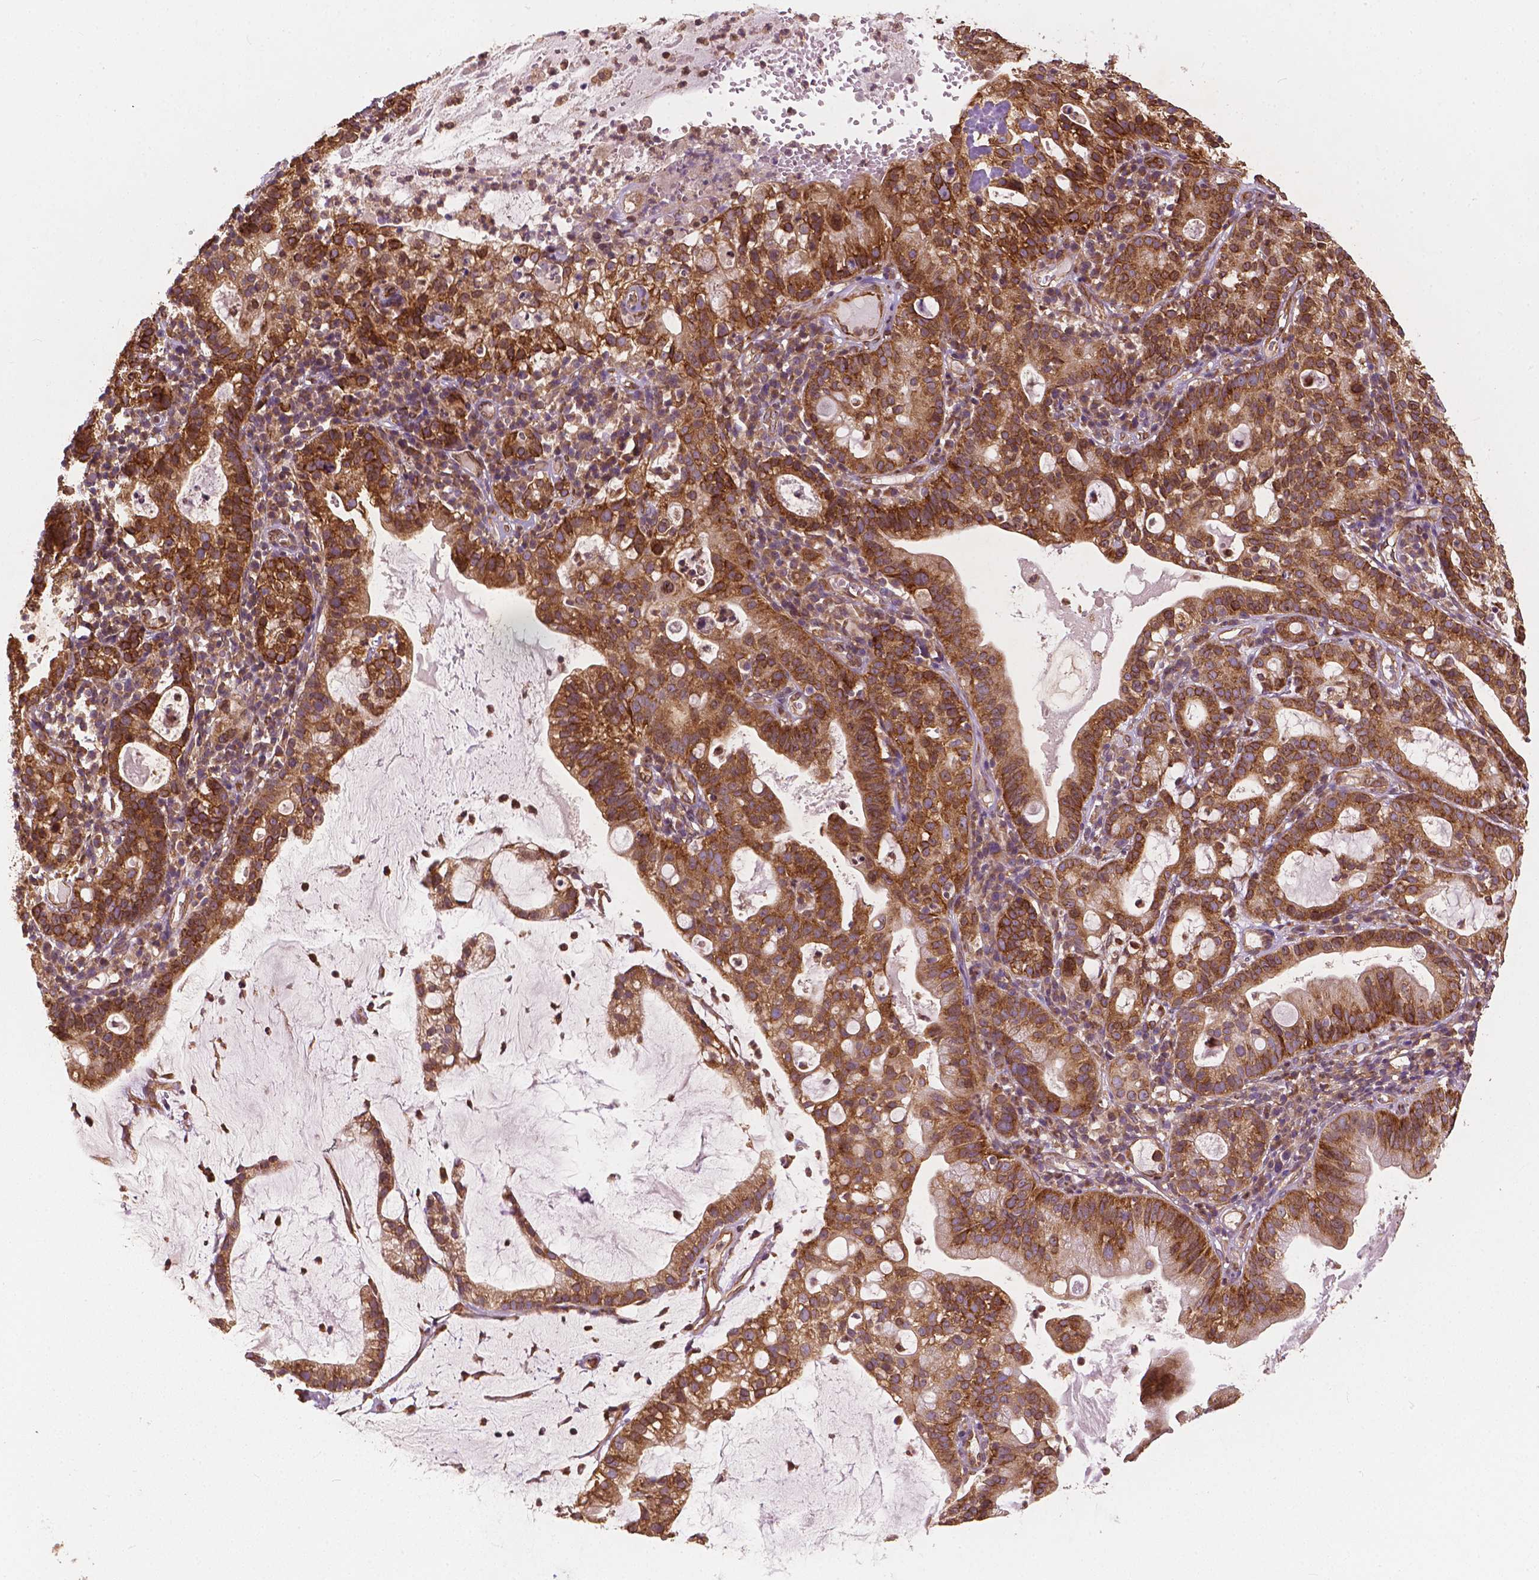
{"staining": {"intensity": "strong", "quantity": ">75%", "location": "cytoplasmic/membranous"}, "tissue": "cervical cancer", "cell_type": "Tumor cells", "image_type": "cancer", "snomed": [{"axis": "morphology", "description": "Adenocarcinoma, NOS"}, {"axis": "topography", "description": "Cervix"}], "caption": "Immunohistochemical staining of adenocarcinoma (cervical) exhibits high levels of strong cytoplasmic/membranous positivity in about >75% of tumor cells.", "gene": "G3BP1", "patient": {"sex": "female", "age": 41}}